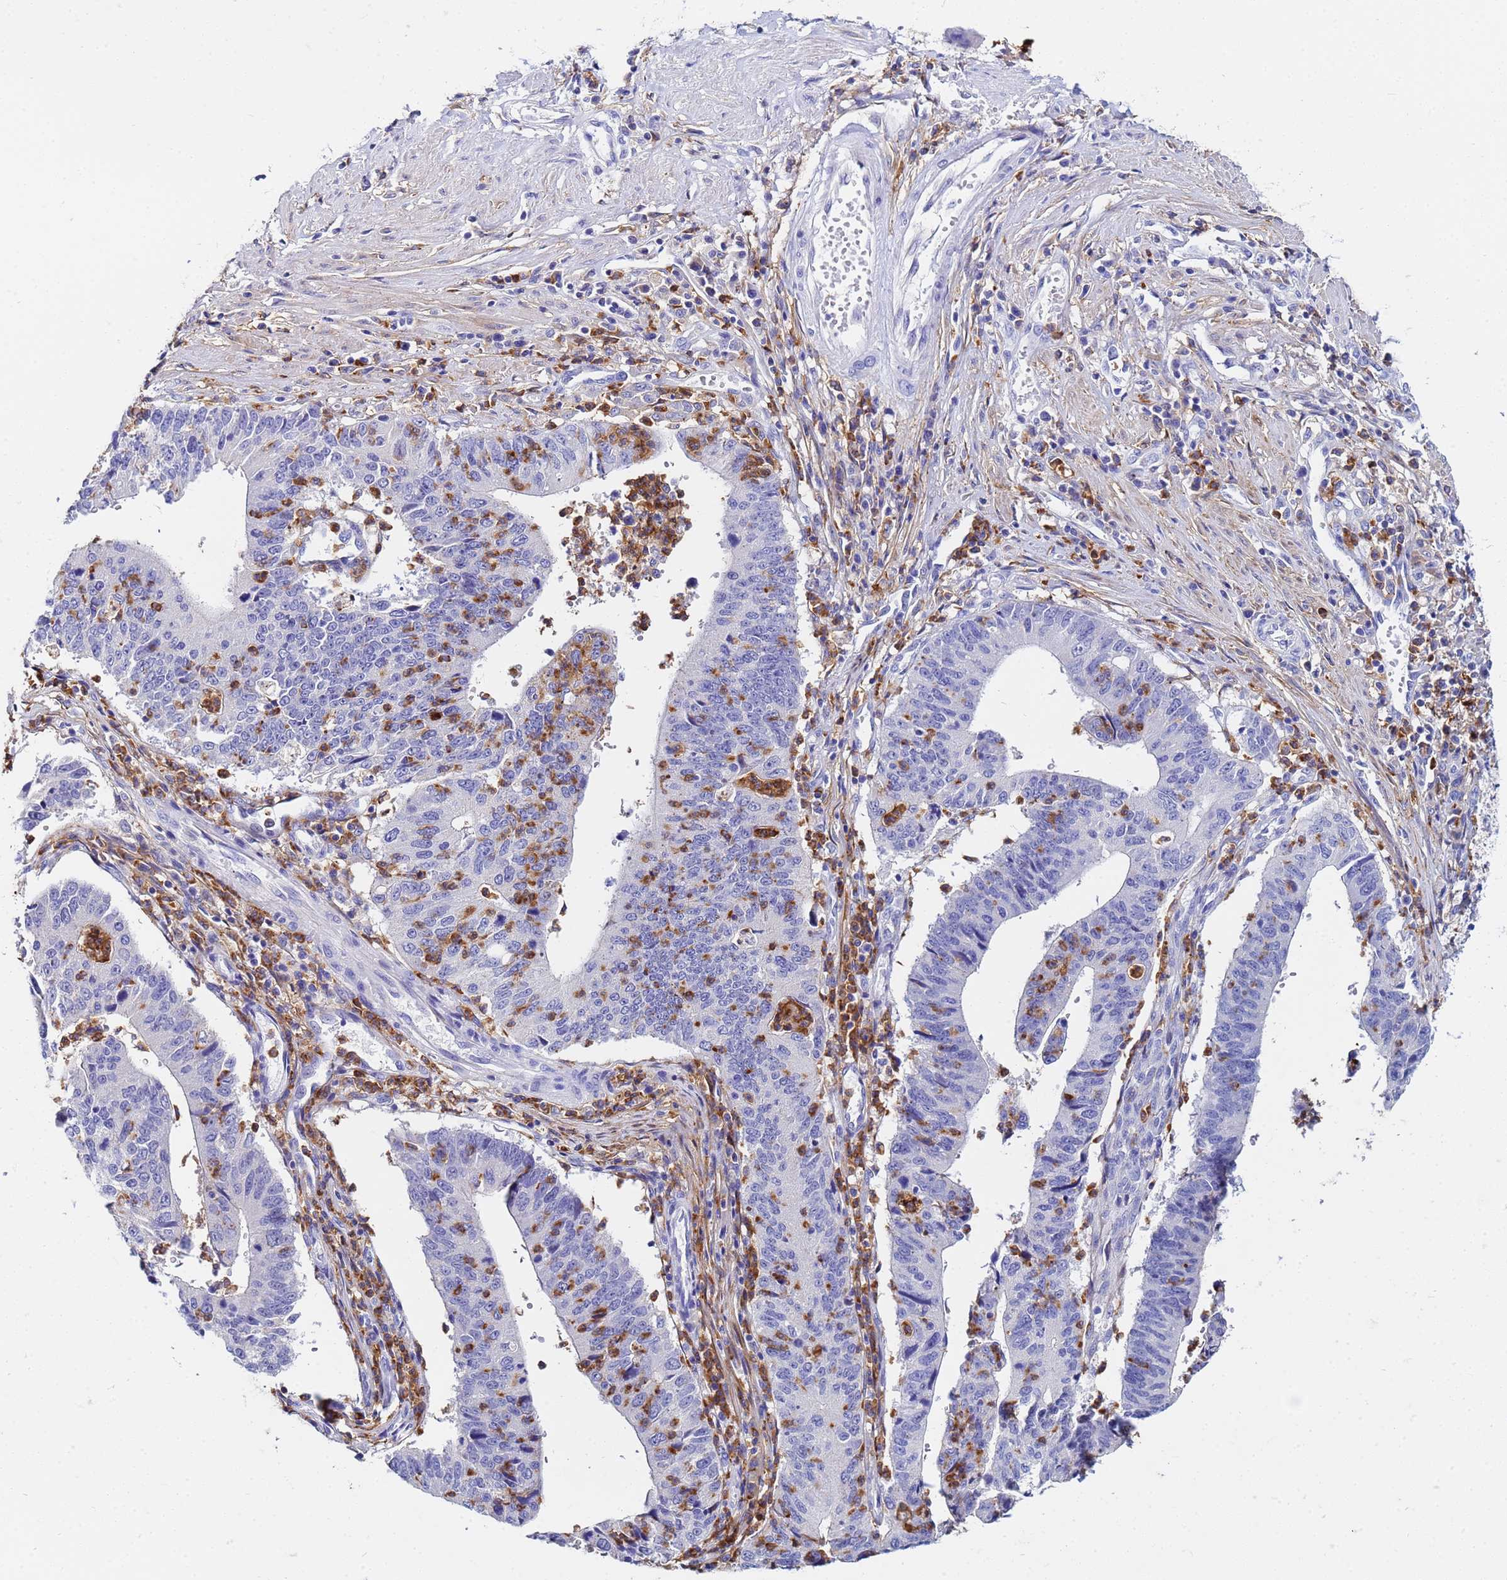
{"staining": {"intensity": "negative", "quantity": "none", "location": "none"}, "tissue": "stomach cancer", "cell_type": "Tumor cells", "image_type": "cancer", "snomed": [{"axis": "morphology", "description": "Adenocarcinoma, NOS"}, {"axis": "topography", "description": "Stomach"}], "caption": "IHC histopathology image of human stomach cancer (adenocarcinoma) stained for a protein (brown), which demonstrates no staining in tumor cells. (DAB immunohistochemistry (IHC) visualized using brightfield microscopy, high magnification).", "gene": "BASP1", "patient": {"sex": "male", "age": 59}}